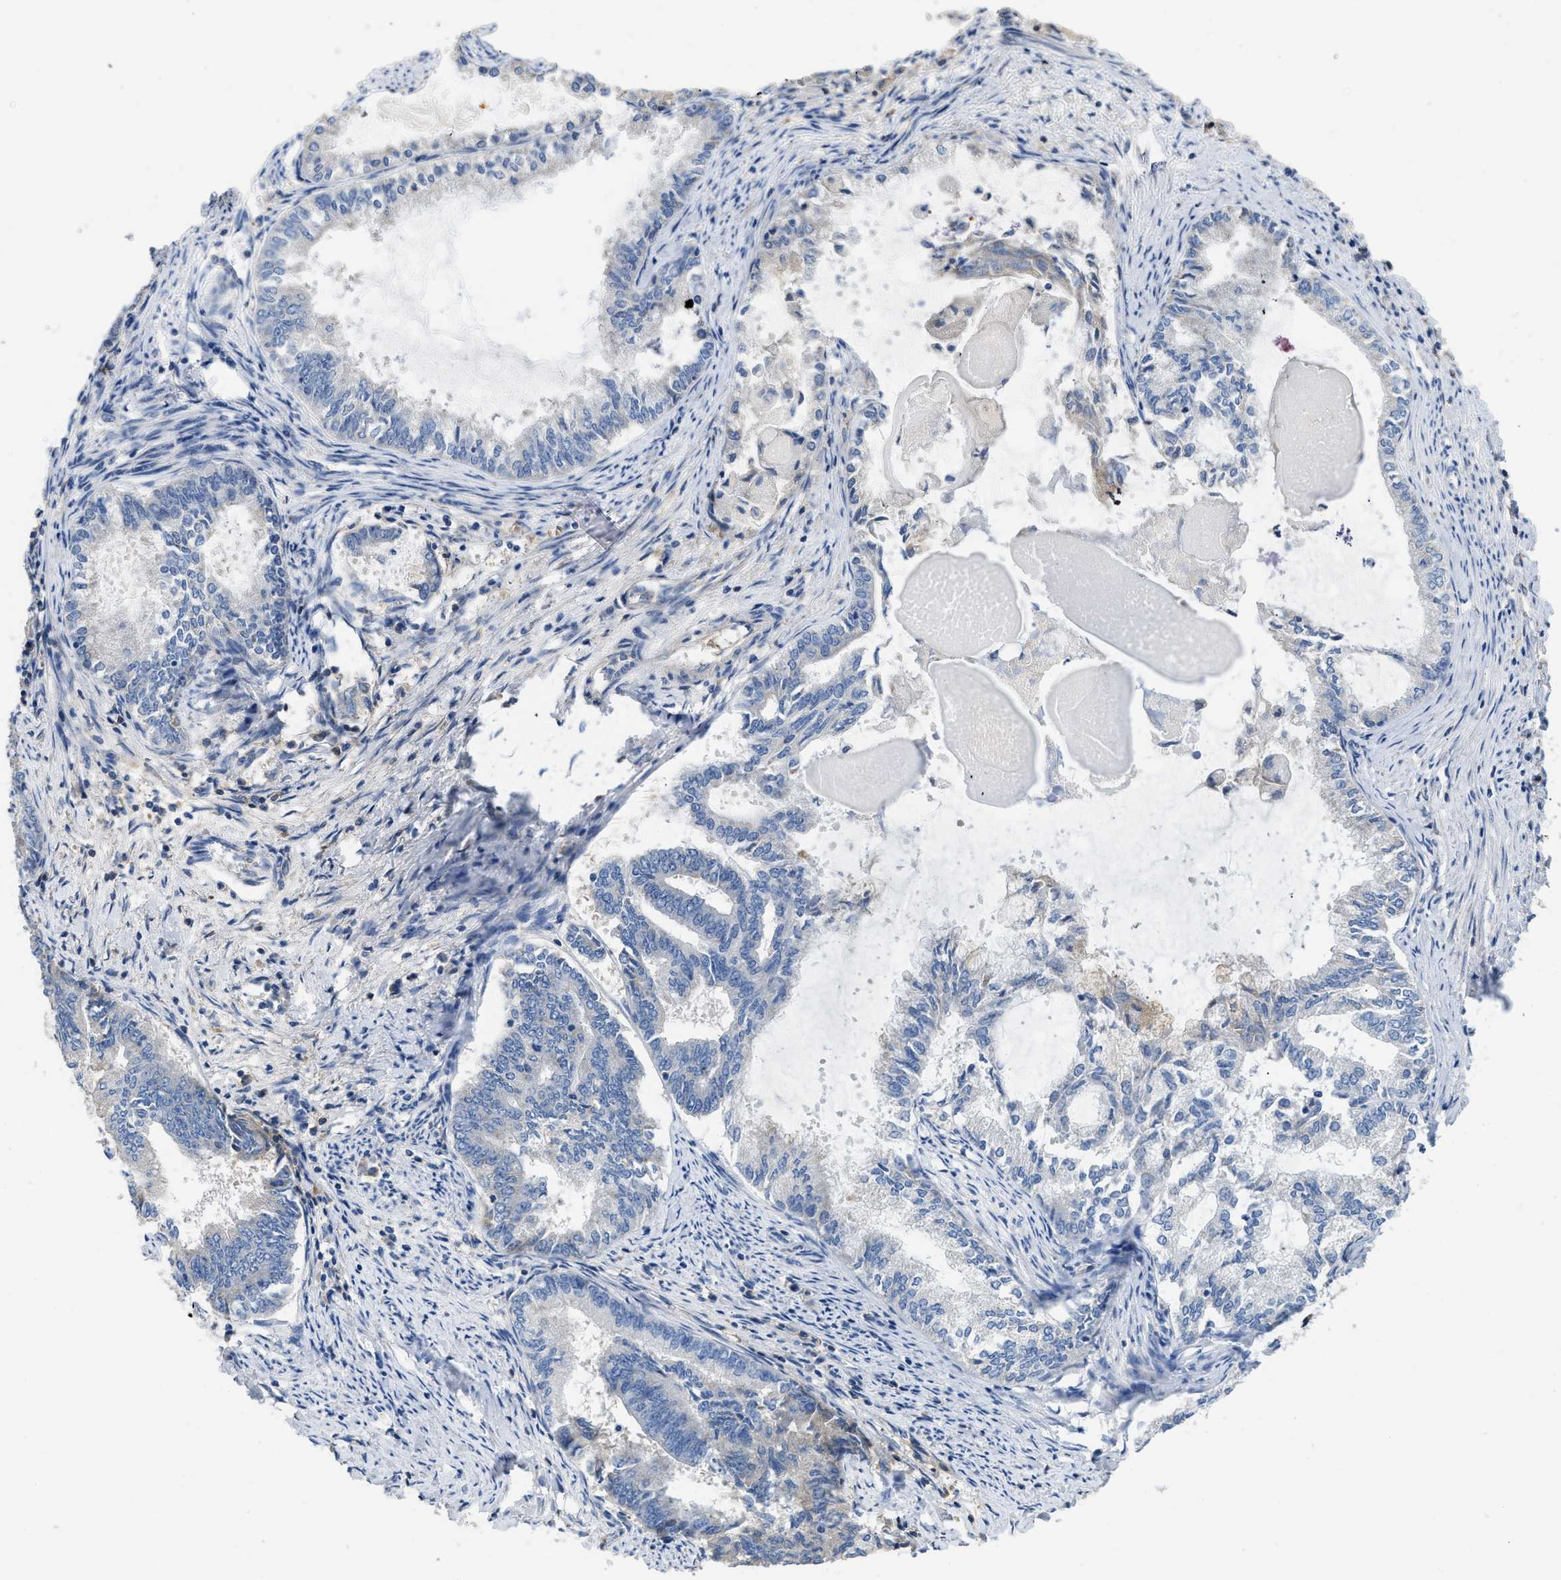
{"staining": {"intensity": "negative", "quantity": "none", "location": "none"}, "tissue": "endometrial cancer", "cell_type": "Tumor cells", "image_type": "cancer", "snomed": [{"axis": "morphology", "description": "Adenocarcinoma, NOS"}, {"axis": "topography", "description": "Endometrium"}], "caption": "DAB (3,3'-diaminobenzidine) immunohistochemical staining of adenocarcinoma (endometrial) displays no significant positivity in tumor cells.", "gene": "C1S", "patient": {"sex": "female", "age": 86}}